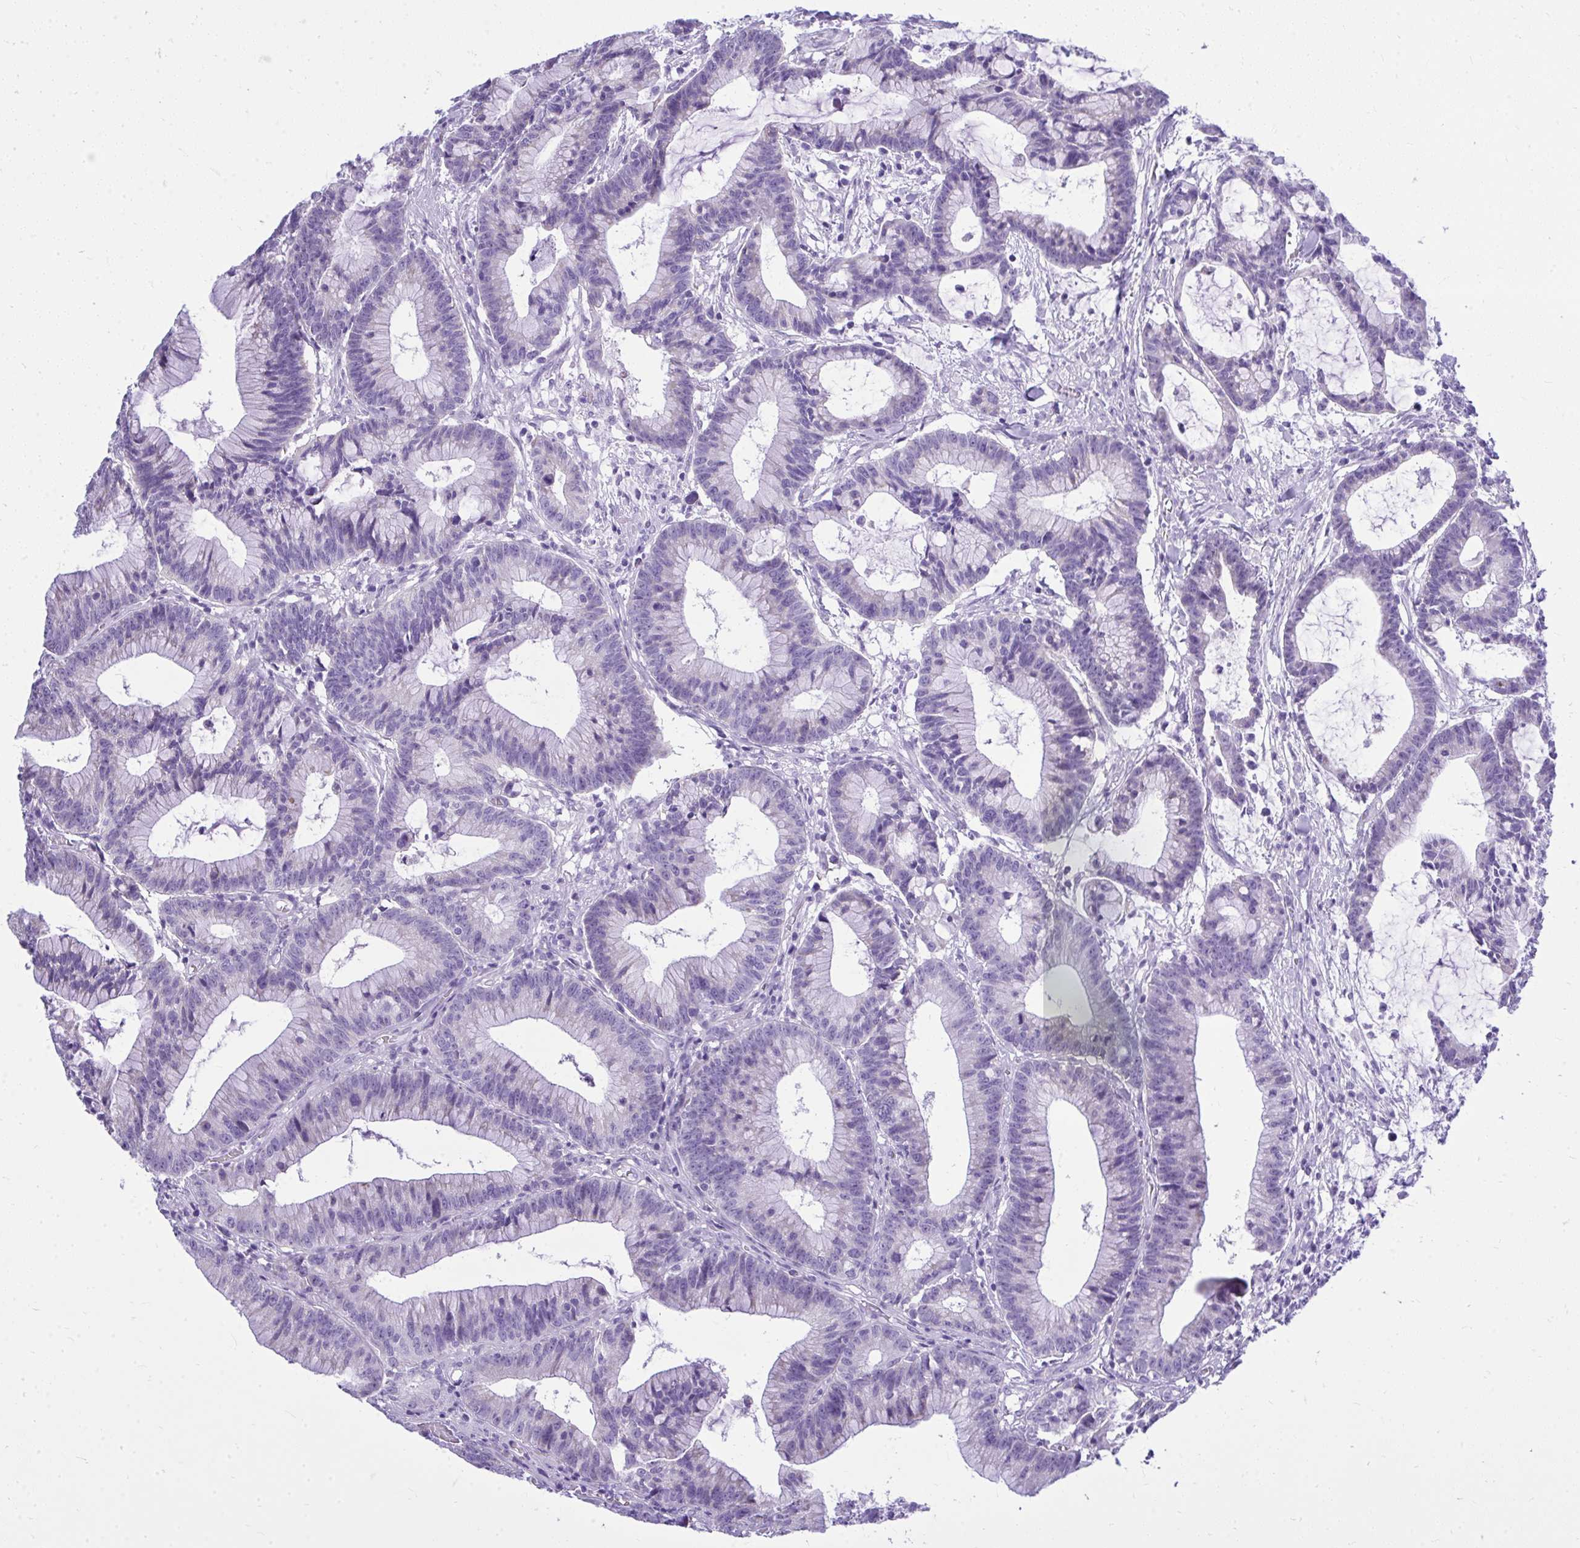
{"staining": {"intensity": "negative", "quantity": "none", "location": "none"}, "tissue": "colorectal cancer", "cell_type": "Tumor cells", "image_type": "cancer", "snomed": [{"axis": "morphology", "description": "Adenocarcinoma, NOS"}, {"axis": "topography", "description": "Colon"}], "caption": "Adenocarcinoma (colorectal) stained for a protein using IHC demonstrates no expression tumor cells.", "gene": "RALYL", "patient": {"sex": "female", "age": 78}}